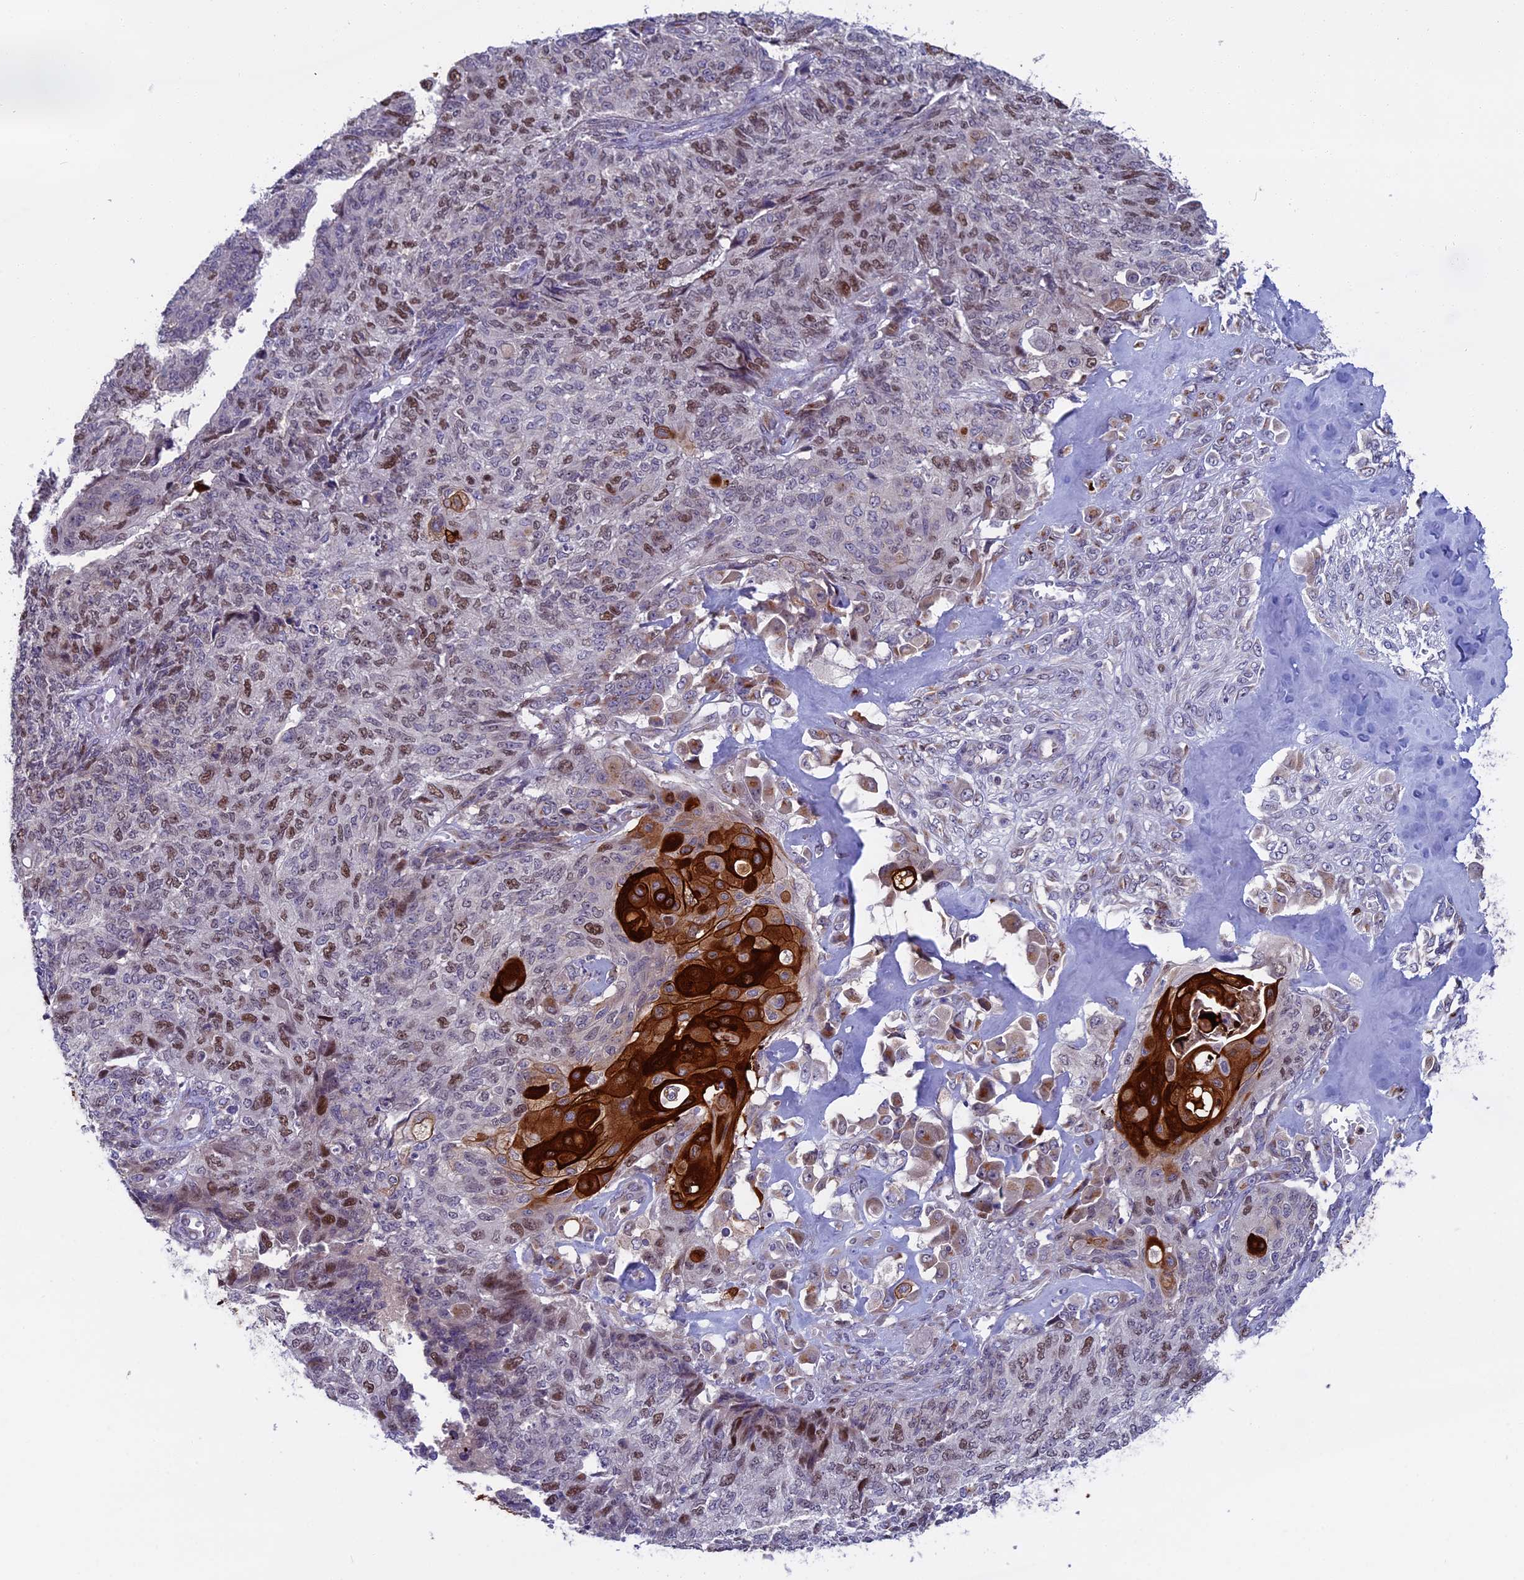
{"staining": {"intensity": "strong", "quantity": "<25%", "location": "cytoplasmic/membranous,nuclear"}, "tissue": "endometrial cancer", "cell_type": "Tumor cells", "image_type": "cancer", "snomed": [{"axis": "morphology", "description": "Adenocarcinoma, NOS"}, {"axis": "topography", "description": "Endometrium"}], "caption": "Endometrial cancer tissue reveals strong cytoplasmic/membranous and nuclear staining in about <25% of tumor cells The protein of interest is stained brown, and the nuclei are stained in blue (DAB IHC with brightfield microscopy, high magnification).", "gene": "LIG1", "patient": {"sex": "female", "age": 32}}